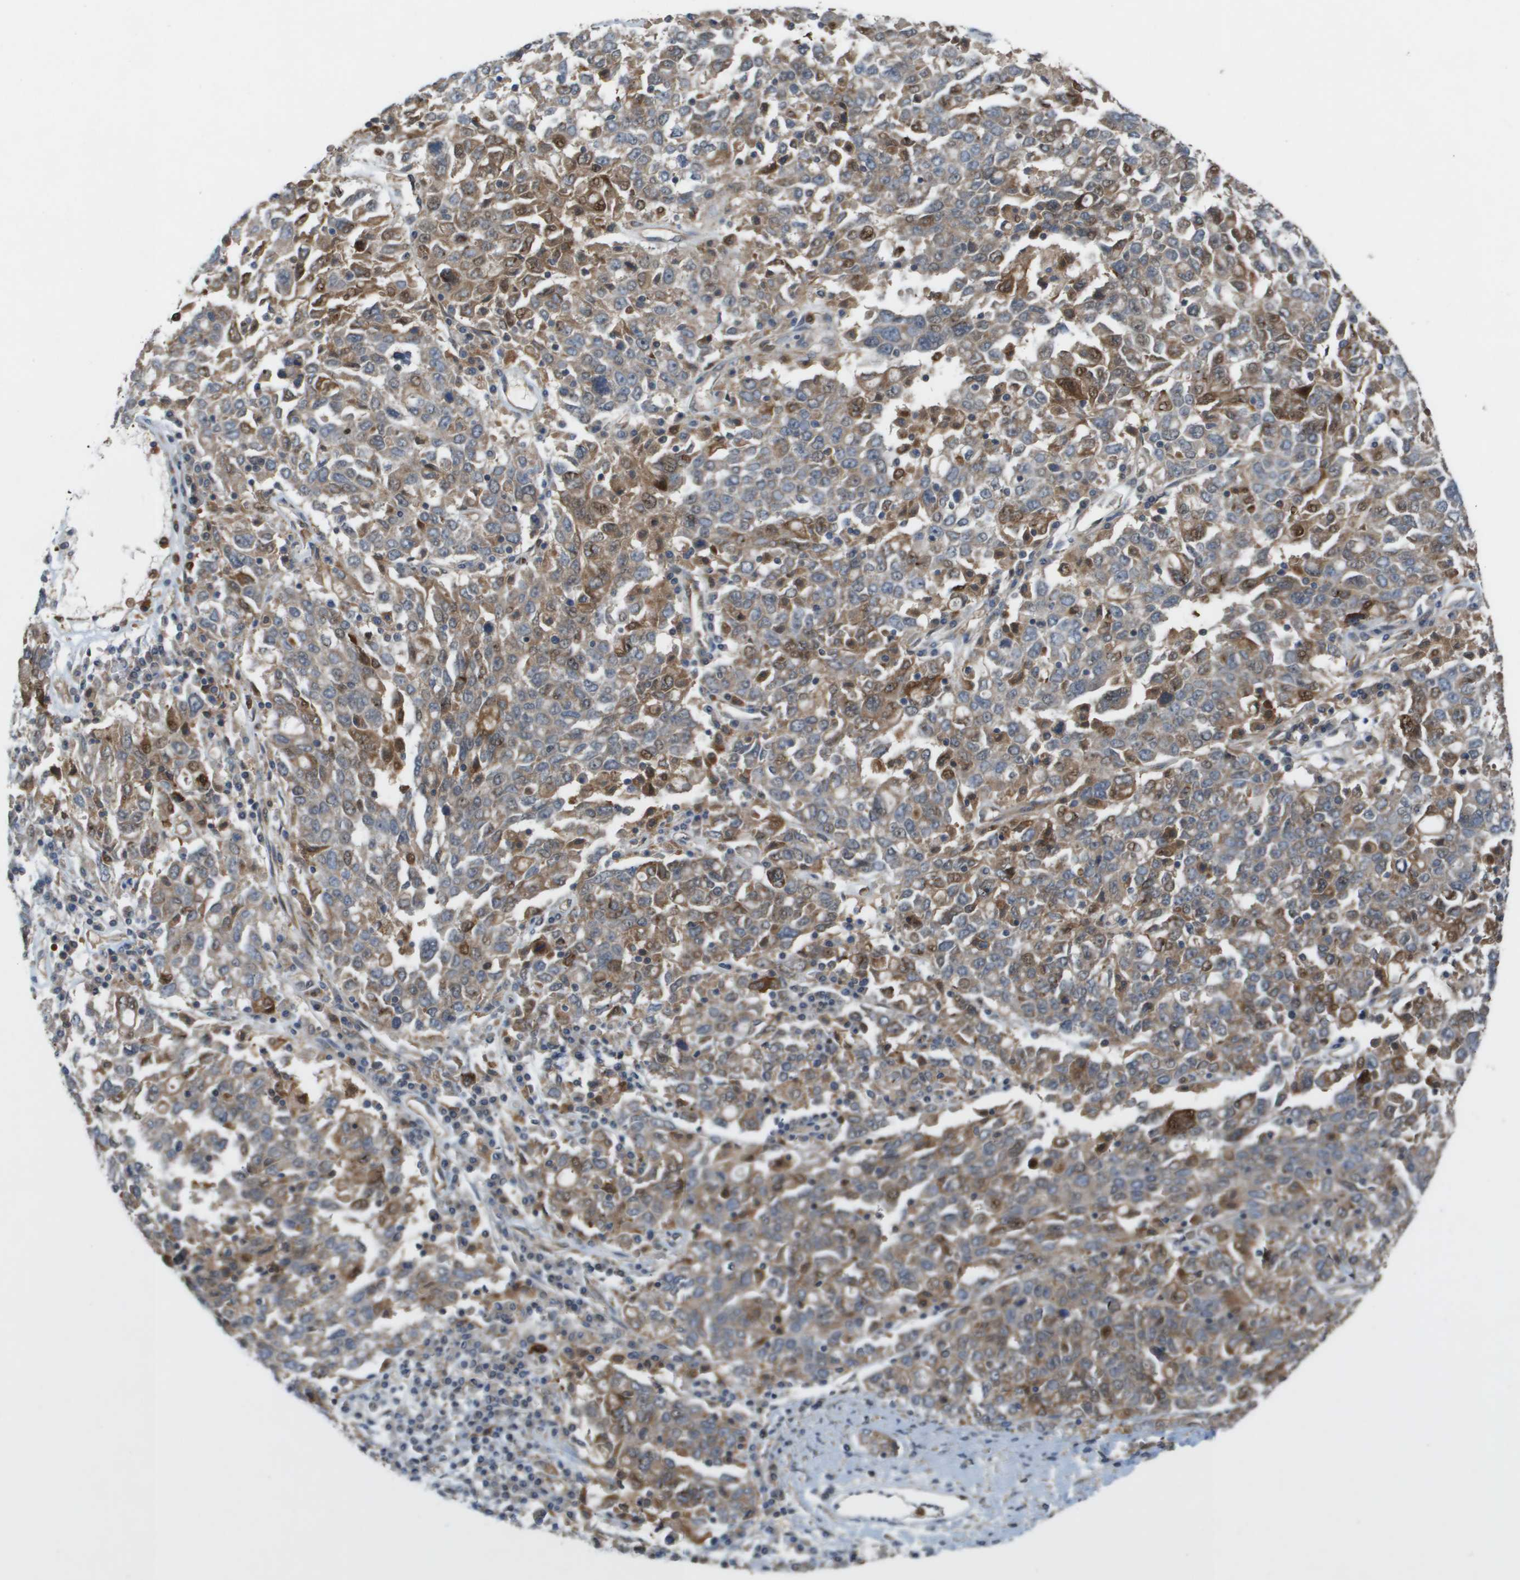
{"staining": {"intensity": "moderate", "quantity": "25%-75%", "location": "cytoplasmic/membranous,nuclear"}, "tissue": "ovarian cancer", "cell_type": "Tumor cells", "image_type": "cancer", "snomed": [{"axis": "morphology", "description": "Carcinoma, endometroid"}, {"axis": "topography", "description": "Ovary"}], "caption": "Immunohistochemical staining of ovarian endometroid carcinoma displays medium levels of moderate cytoplasmic/membranous and nuclear staining in approximately 25%-75% of tumor cells.", "gene": "PALD1", "patient": {"sex": "female", "age": 62}}